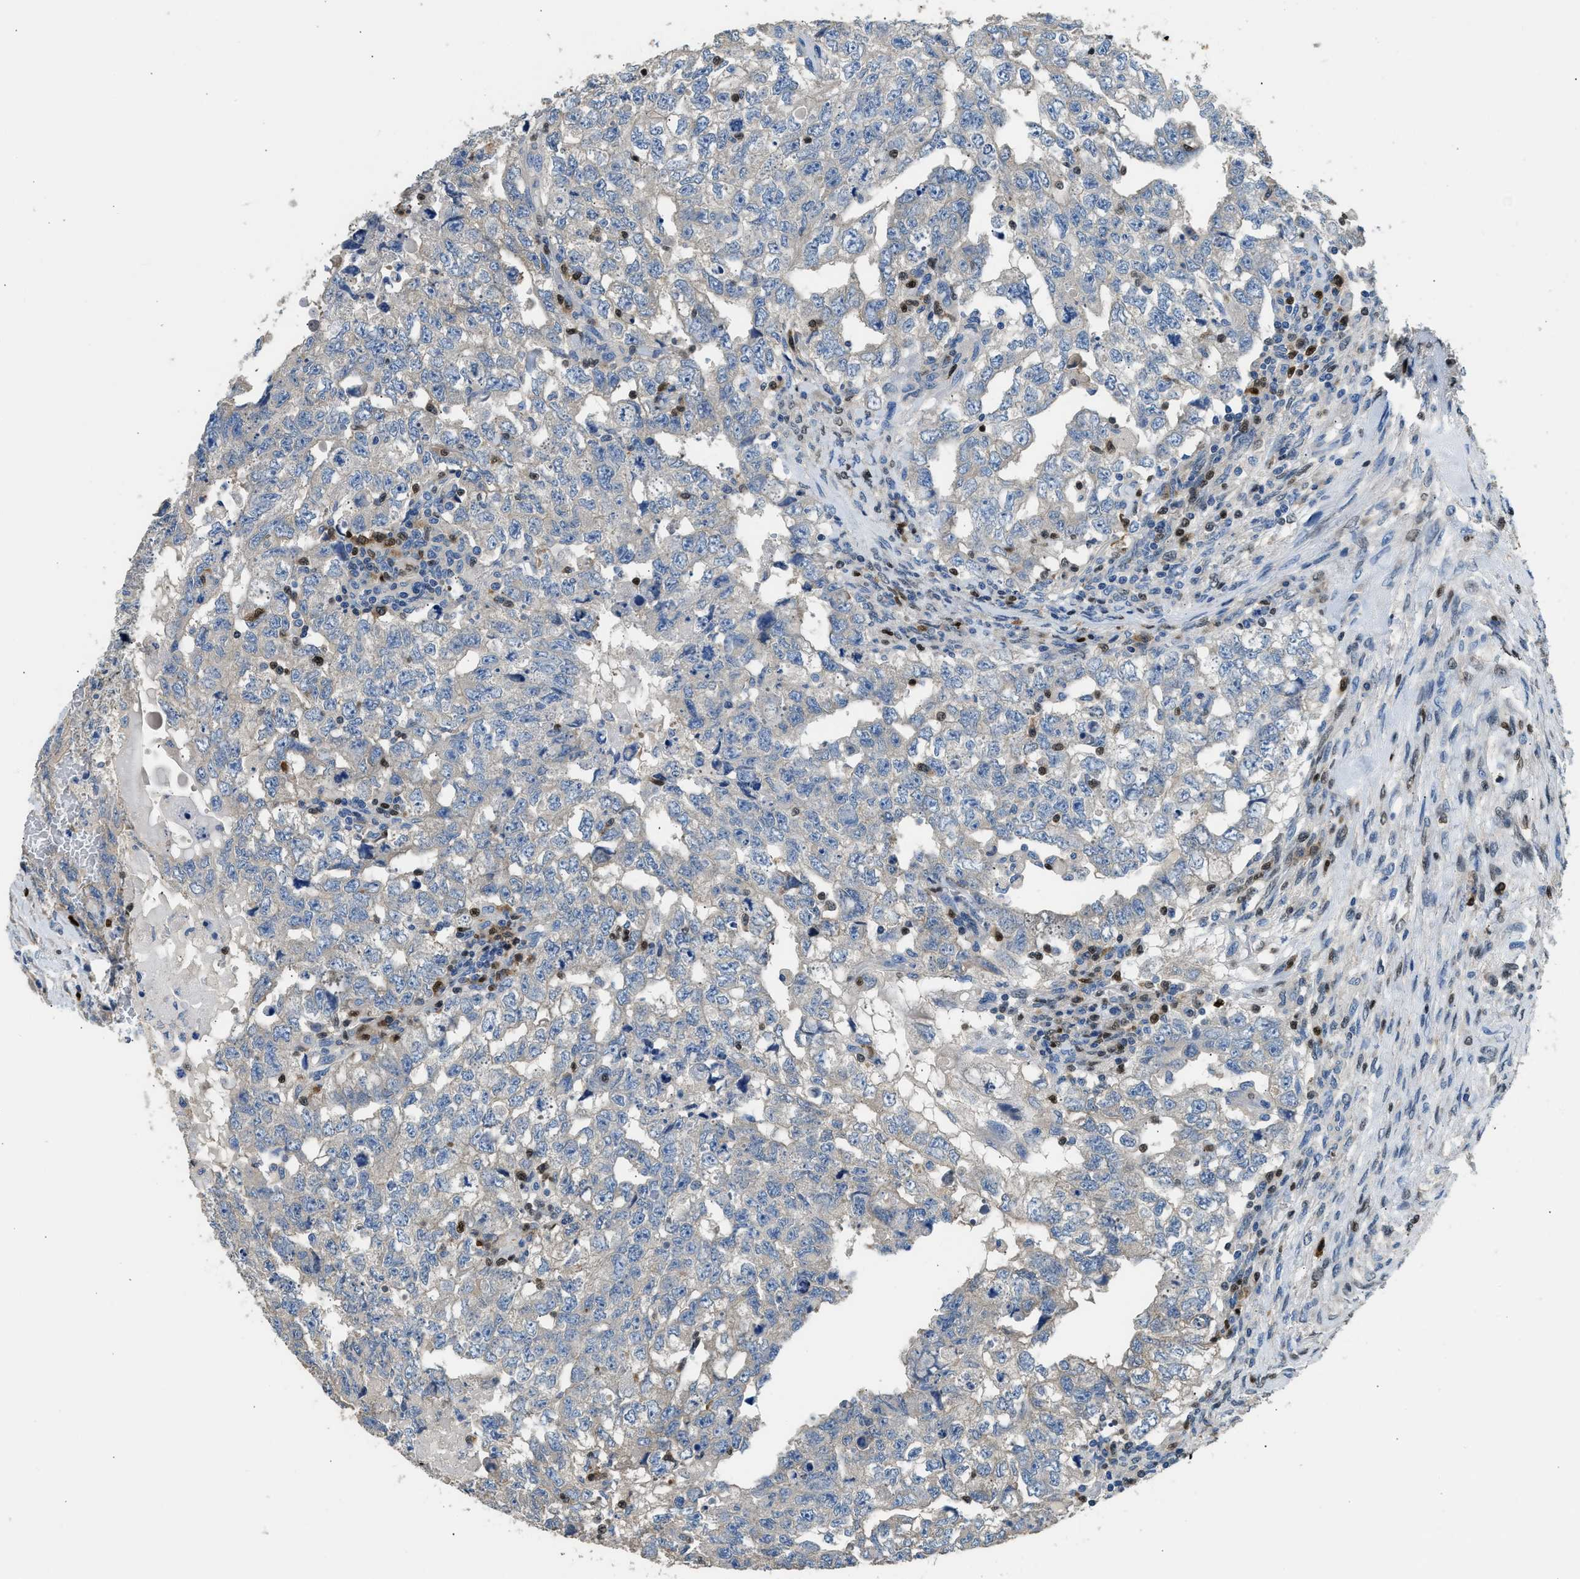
{"staining": {"intensity": "weak", "quantity": "<25%", "location": "cytoplasmic/membranous"}, "tissue": "testis cancer", "cell_type": "Tumor cells", "image_type": "cancer", "snomed": [{"axis": "morphology", "description": "Carcinoma, Embryonal, NOS"}, {"axis": "topography", "description": "Testis"}], "caption": "Tumor cells are negative for brown protein staining in testis embryonal carcinoma.", "gene": "TOX", "patient": {"sex": "male", "age": 36}}